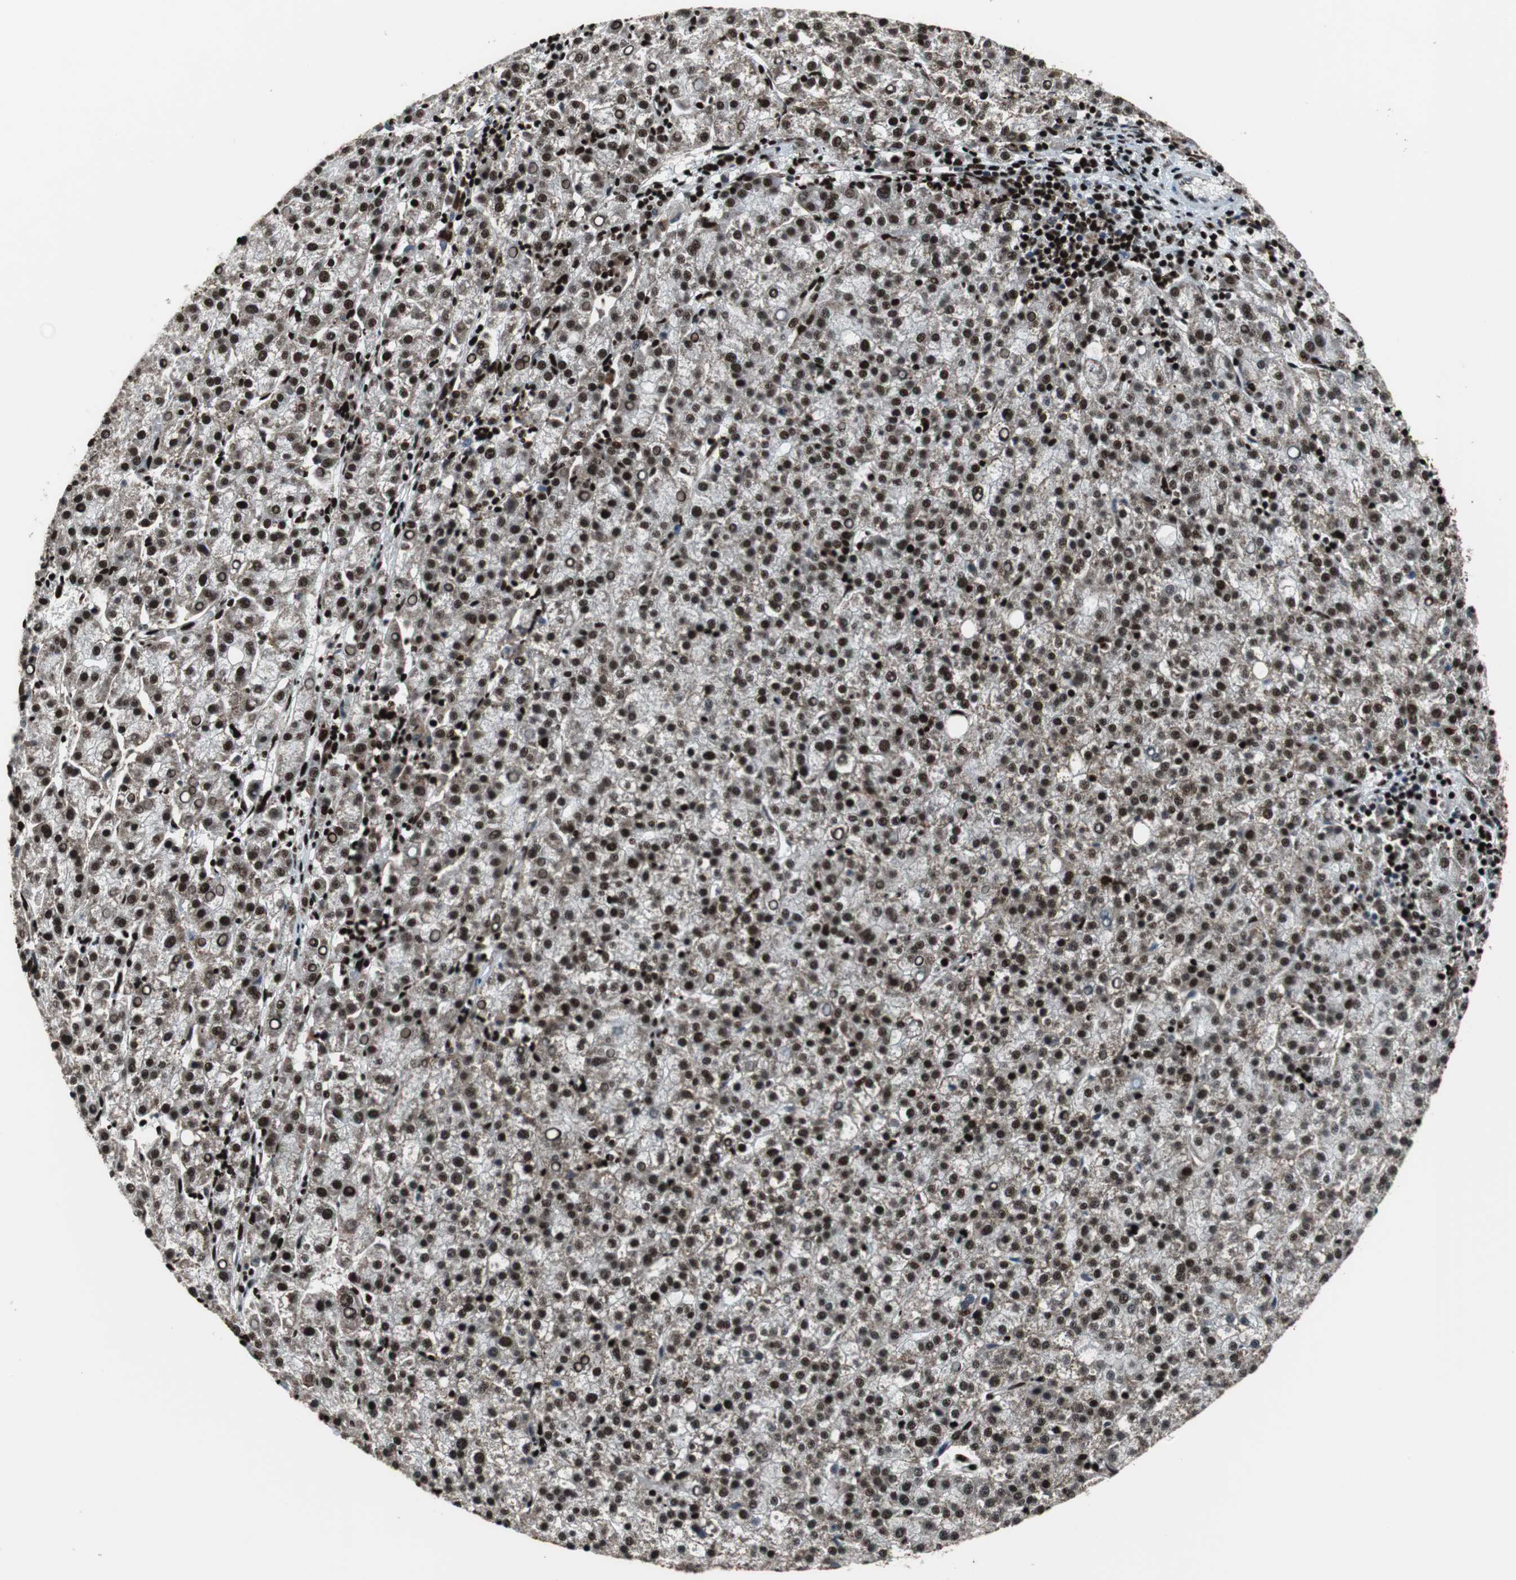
{"staining": {"intensity": "strong", "quantity": ">75%", "location": "nuclear"}, "tissue": "liver cancer", "cell_type": "Tumor cells", "image_type": "cancer", "snomed": [{"axis": "morphology", "description": "Carcinoma, Hepatocellular, NOS"}, {"axis": "topography", "description": "Liver"}], "caption": "Immunohistochemical staining of human liver cancer displays strong nuclear protein staining in about >75% of tumor cells. The staining was performed using DAB to visualize the protein expression in brown, while the nuclei were stained in blue with hematoxylin (Magnification: 20x).", "gene": "HDAC1", "patient": {"sex": "female", "age": 58}}